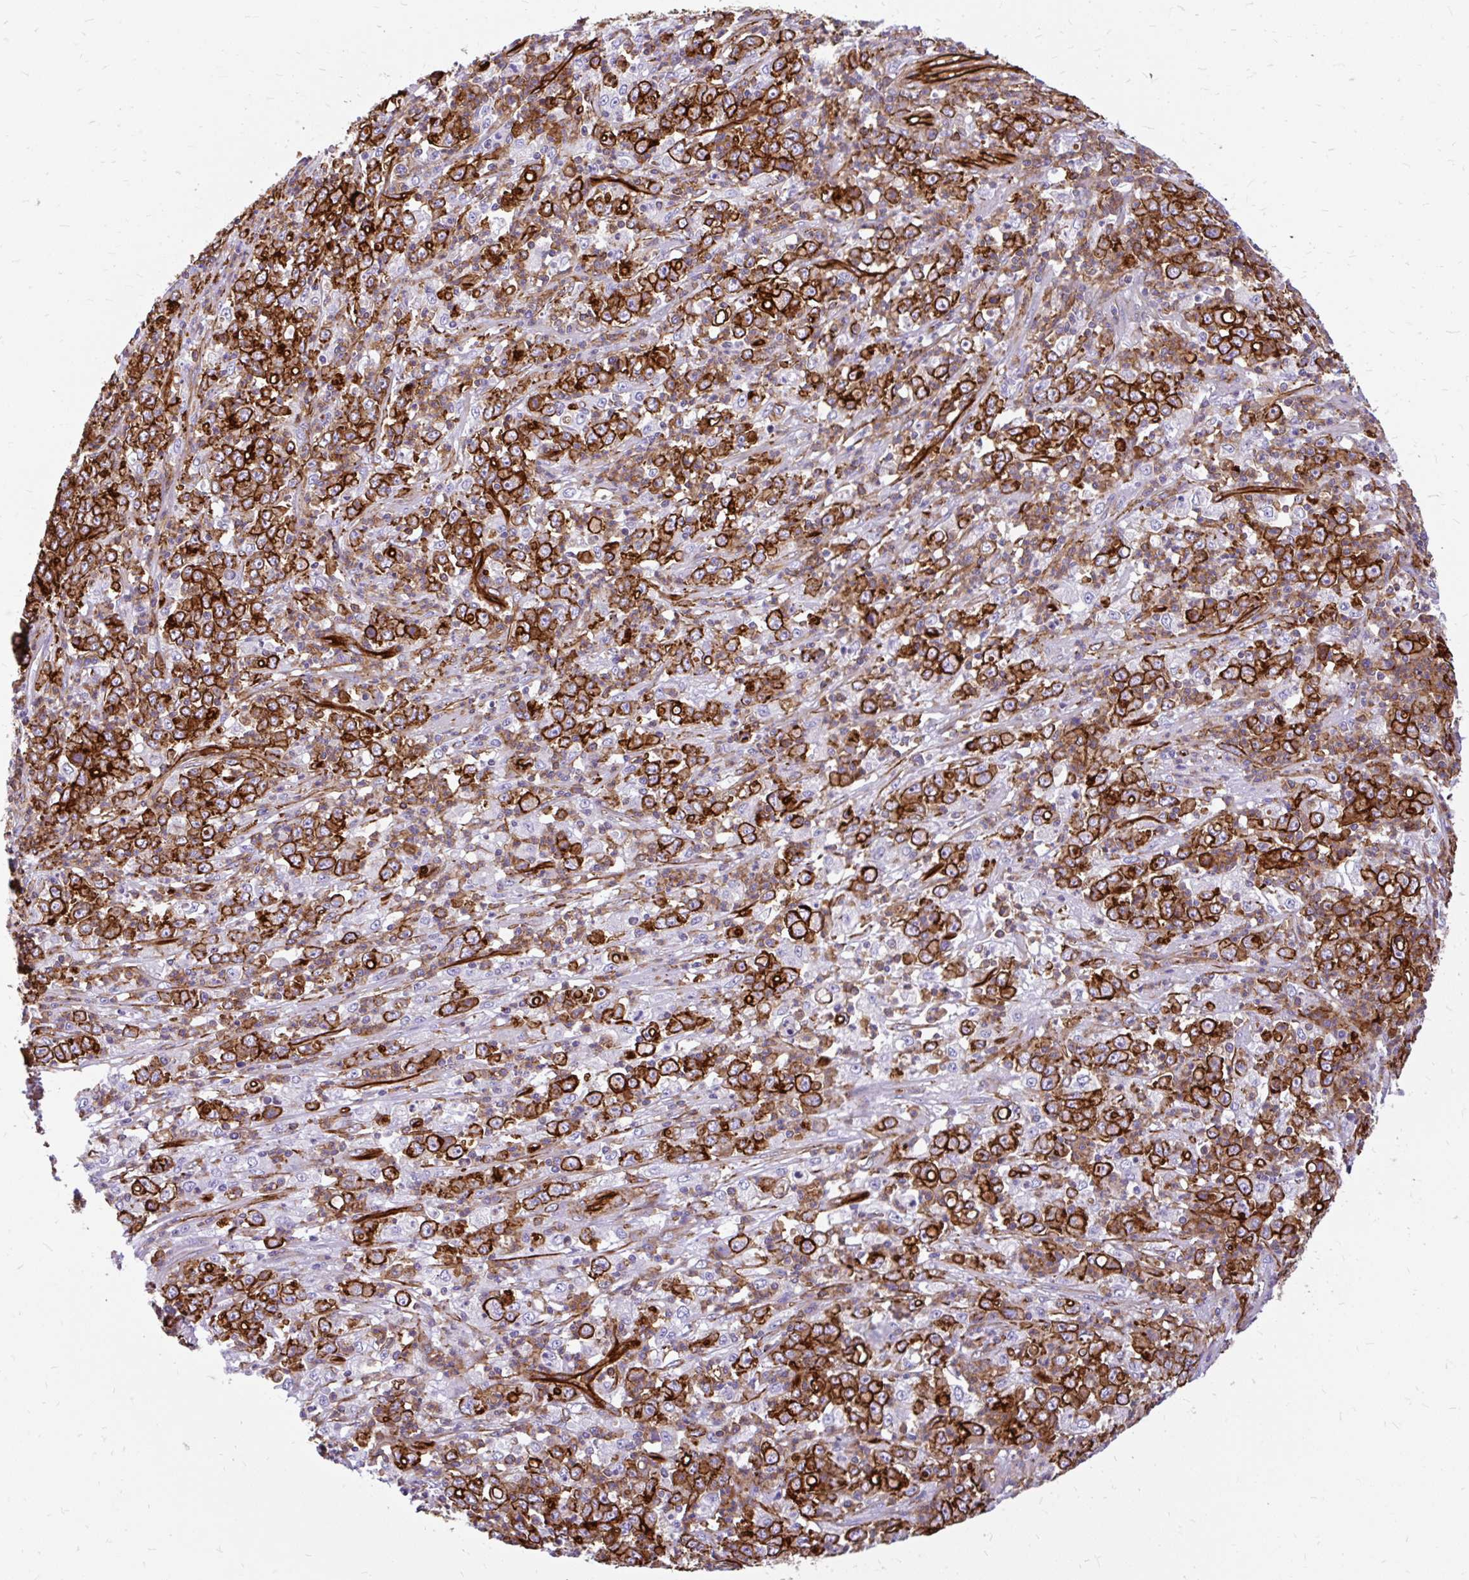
{"staining": {"intensity": "strong", "quantity": ">75%", "location": "cytoplasmic/membranous"}, "tissue": "stomach cancer", "cell_type": "Tumor cells", "image_type": "cancer", "snomed": [{"axis": "morphology", "description": "Adenocarcinoma, NOS"}, {"axis": "topography", "description": "Stomach, lower"}], "caption": "A brown stain labels strong cytoplasmic/membranous expression of a protein in stomach cancer (adenocarcinoma) tumor cells.", "gene": "MAP1LC3B", "patient": {"sex": "female", "age": 71}}